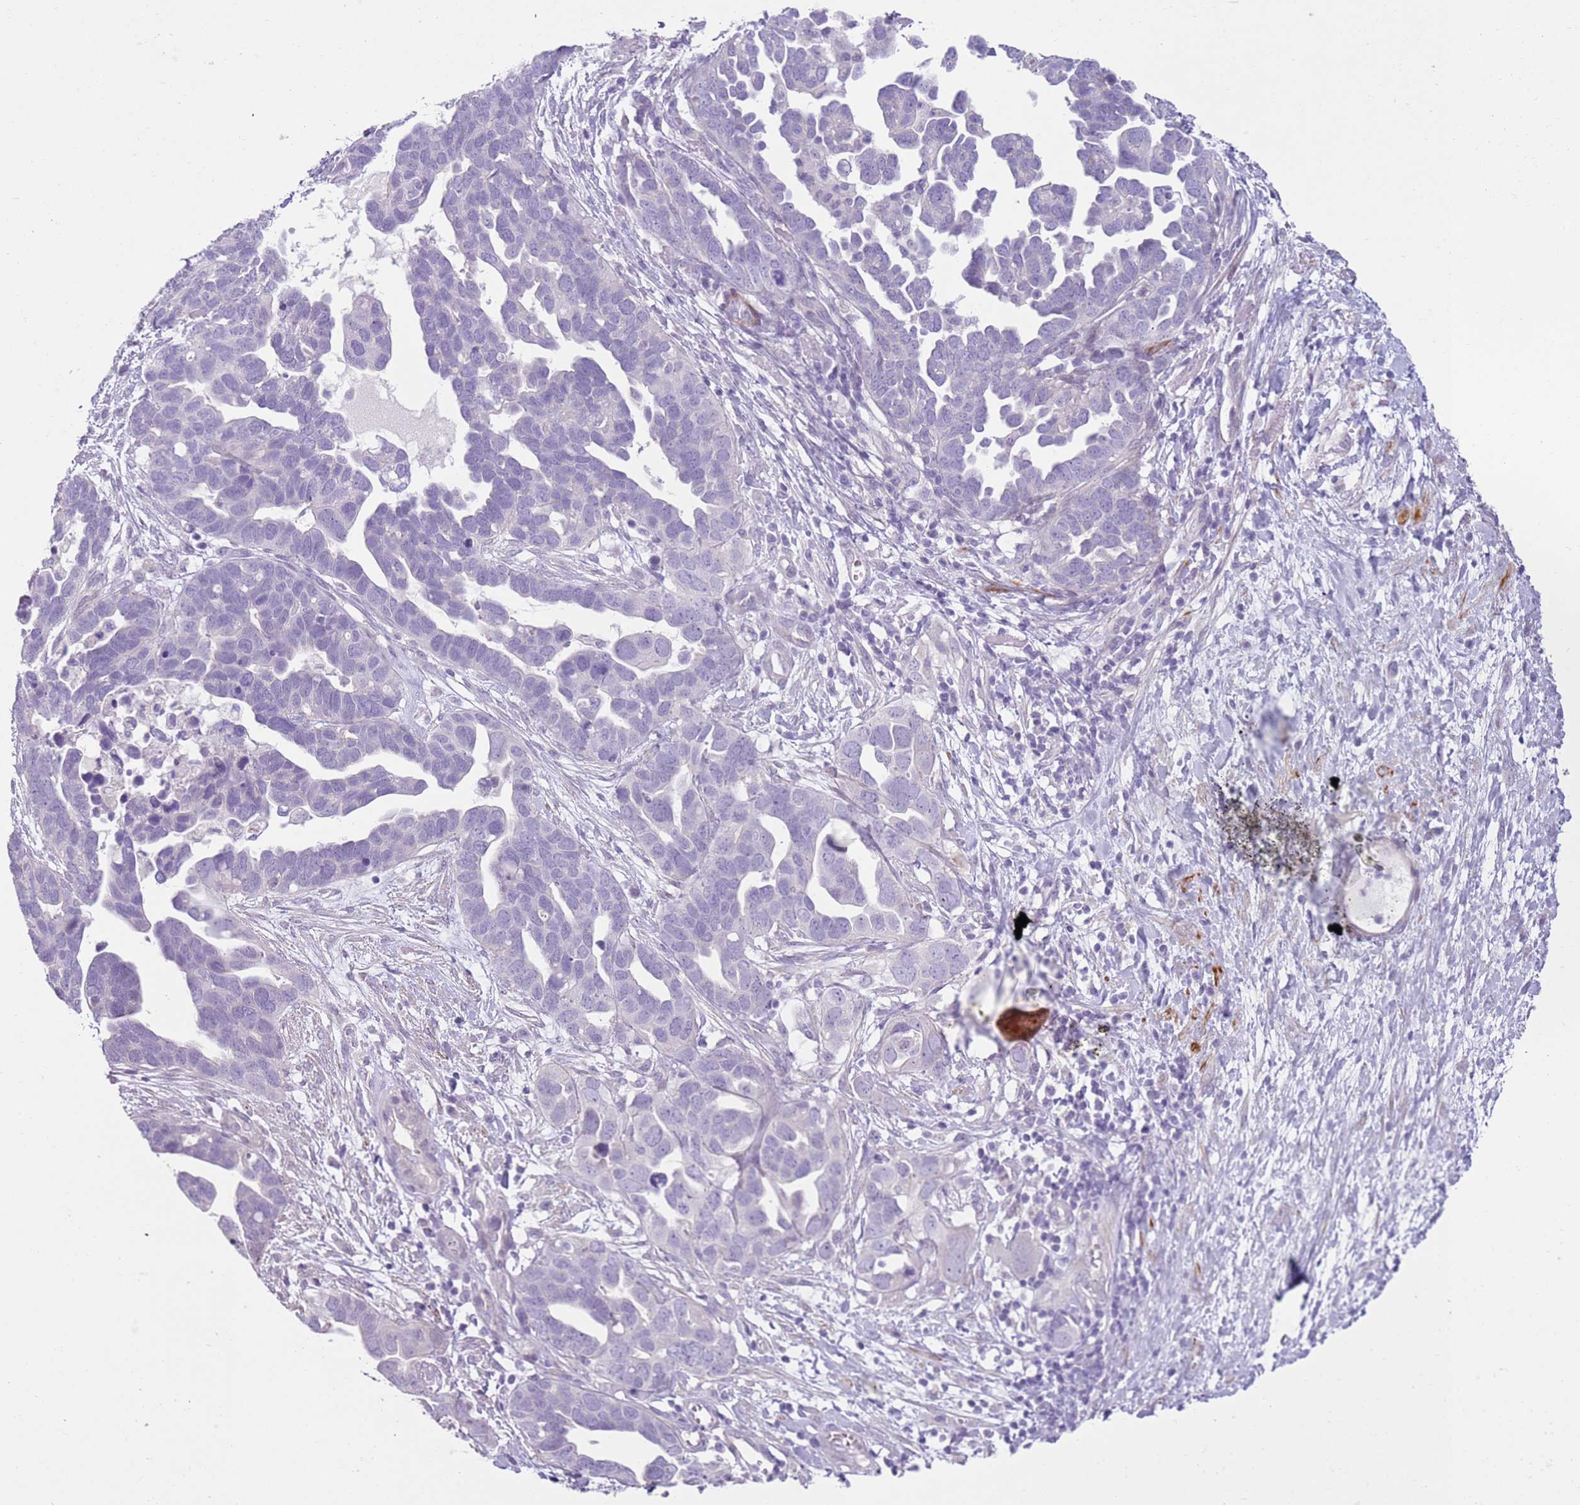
{"staining": {"intensity": "negative", "quantity": "none", "location": "none"}, "tissue": "ovarian cancer", "cell_type": "Tumor cells", "image_type": "cancer", "snomed": [{"axis": "morphology", "description": "Cystadenocarcinoma, serous, NOS"}, {"axis": "topography", "description": "Ovary"}], "caption": "Tumor cells are negative for brown protein staining in ovarian cancer.", "gene": "ZNF239", "patient": {"sex": "female", "age": 54}}